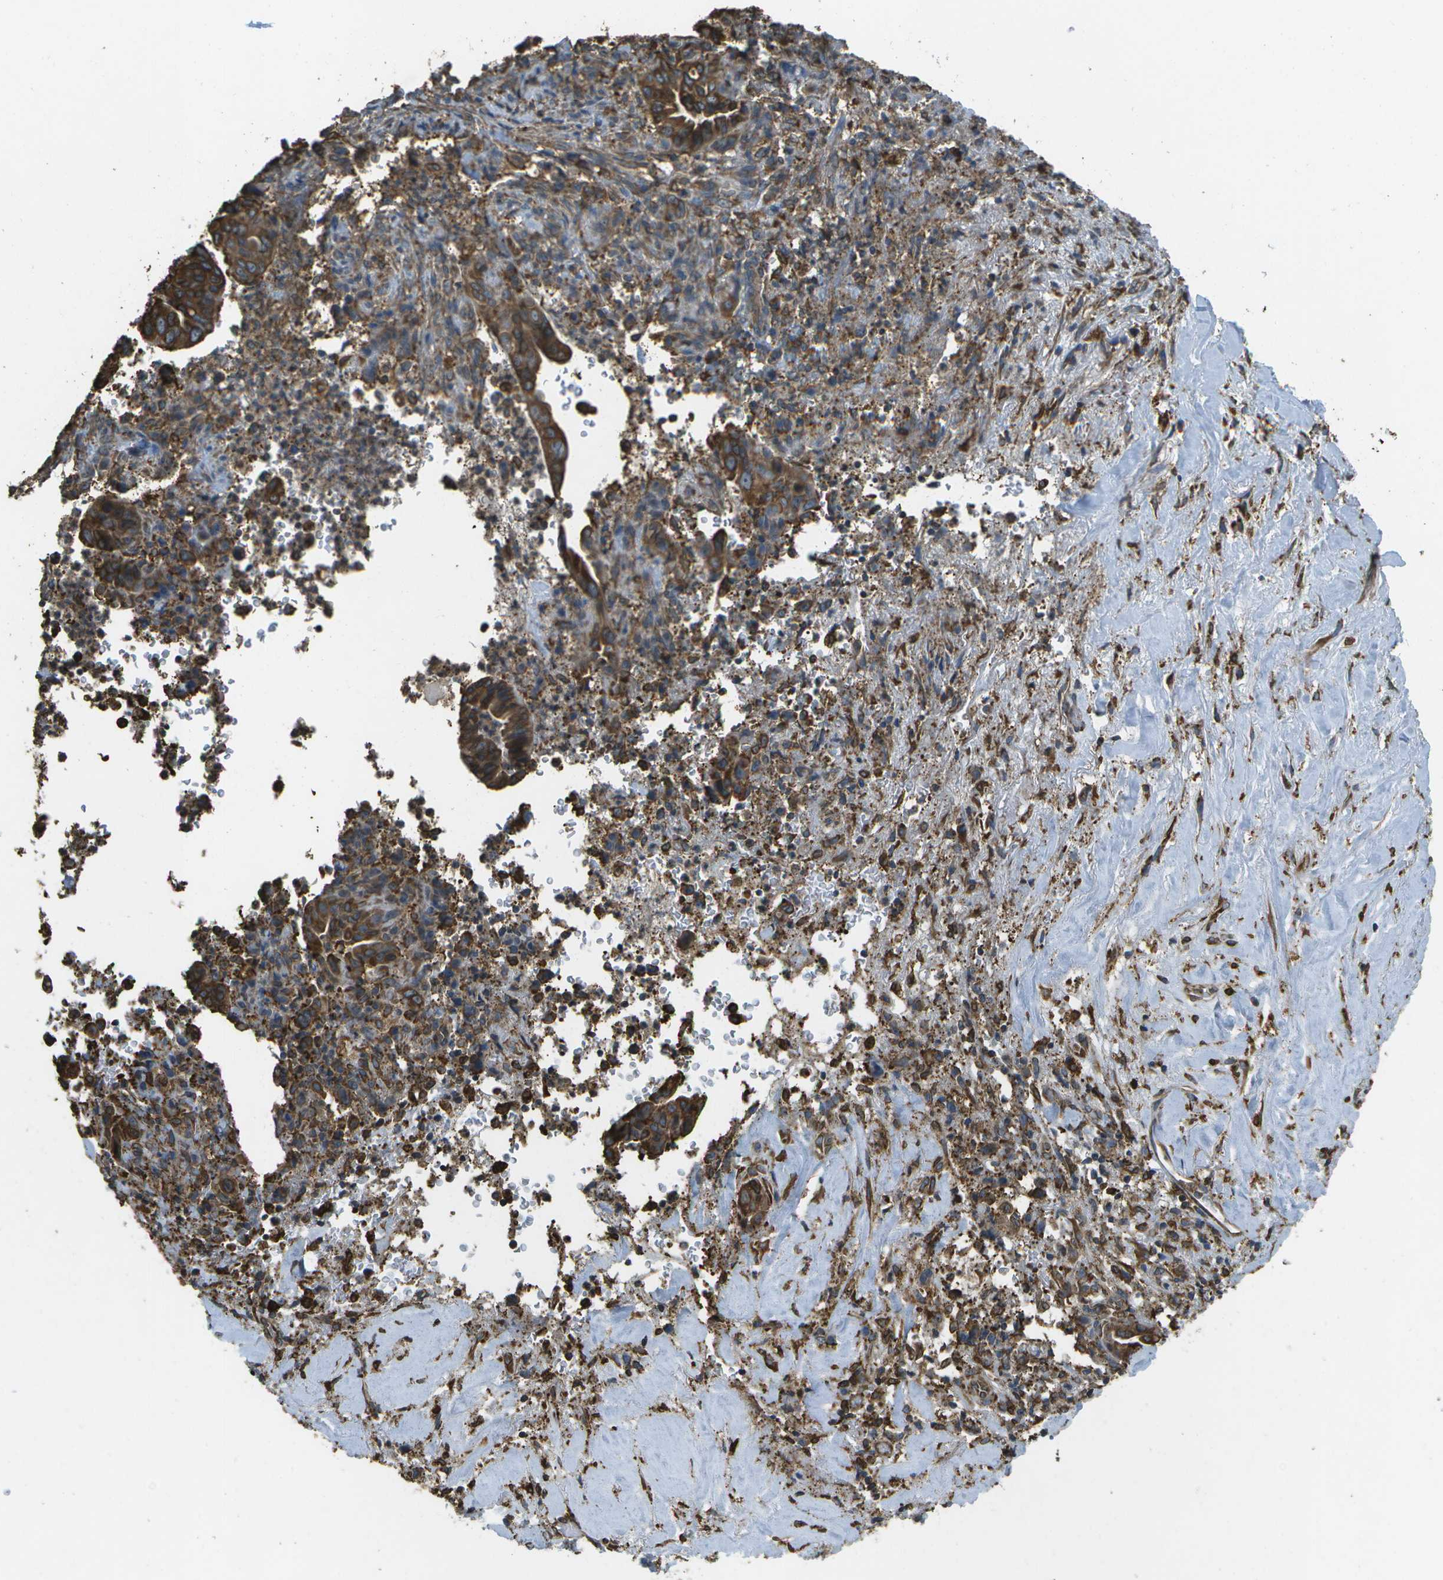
{"staining": {"intensity": "strong", "quantity": ">75%", "location": "cytoplasmic/membranous"}, "tissue": "liver cancer", "cell_type": "Tumor cells", "image_type": "cancer", "snomed": [{"axis": "morphology", "description": "Cholangiocarcinoma"}, {"axis": "topography", "description": "Liver"}], "caption": "The photomicrograph exhibits a brown stain indicating the presence of a protein in the cytoplasmic/membranous of tumor cells in liver cancer (cholangiocarcinoma). The protein is stained brown, and the nuclei are stained in blue (DAB (3,3'-diaminobenzidine) IHC with brightfield microscopy, high magnification).", "gene": "PDIA4", "patient": {"sex": "female", "age": 67}}